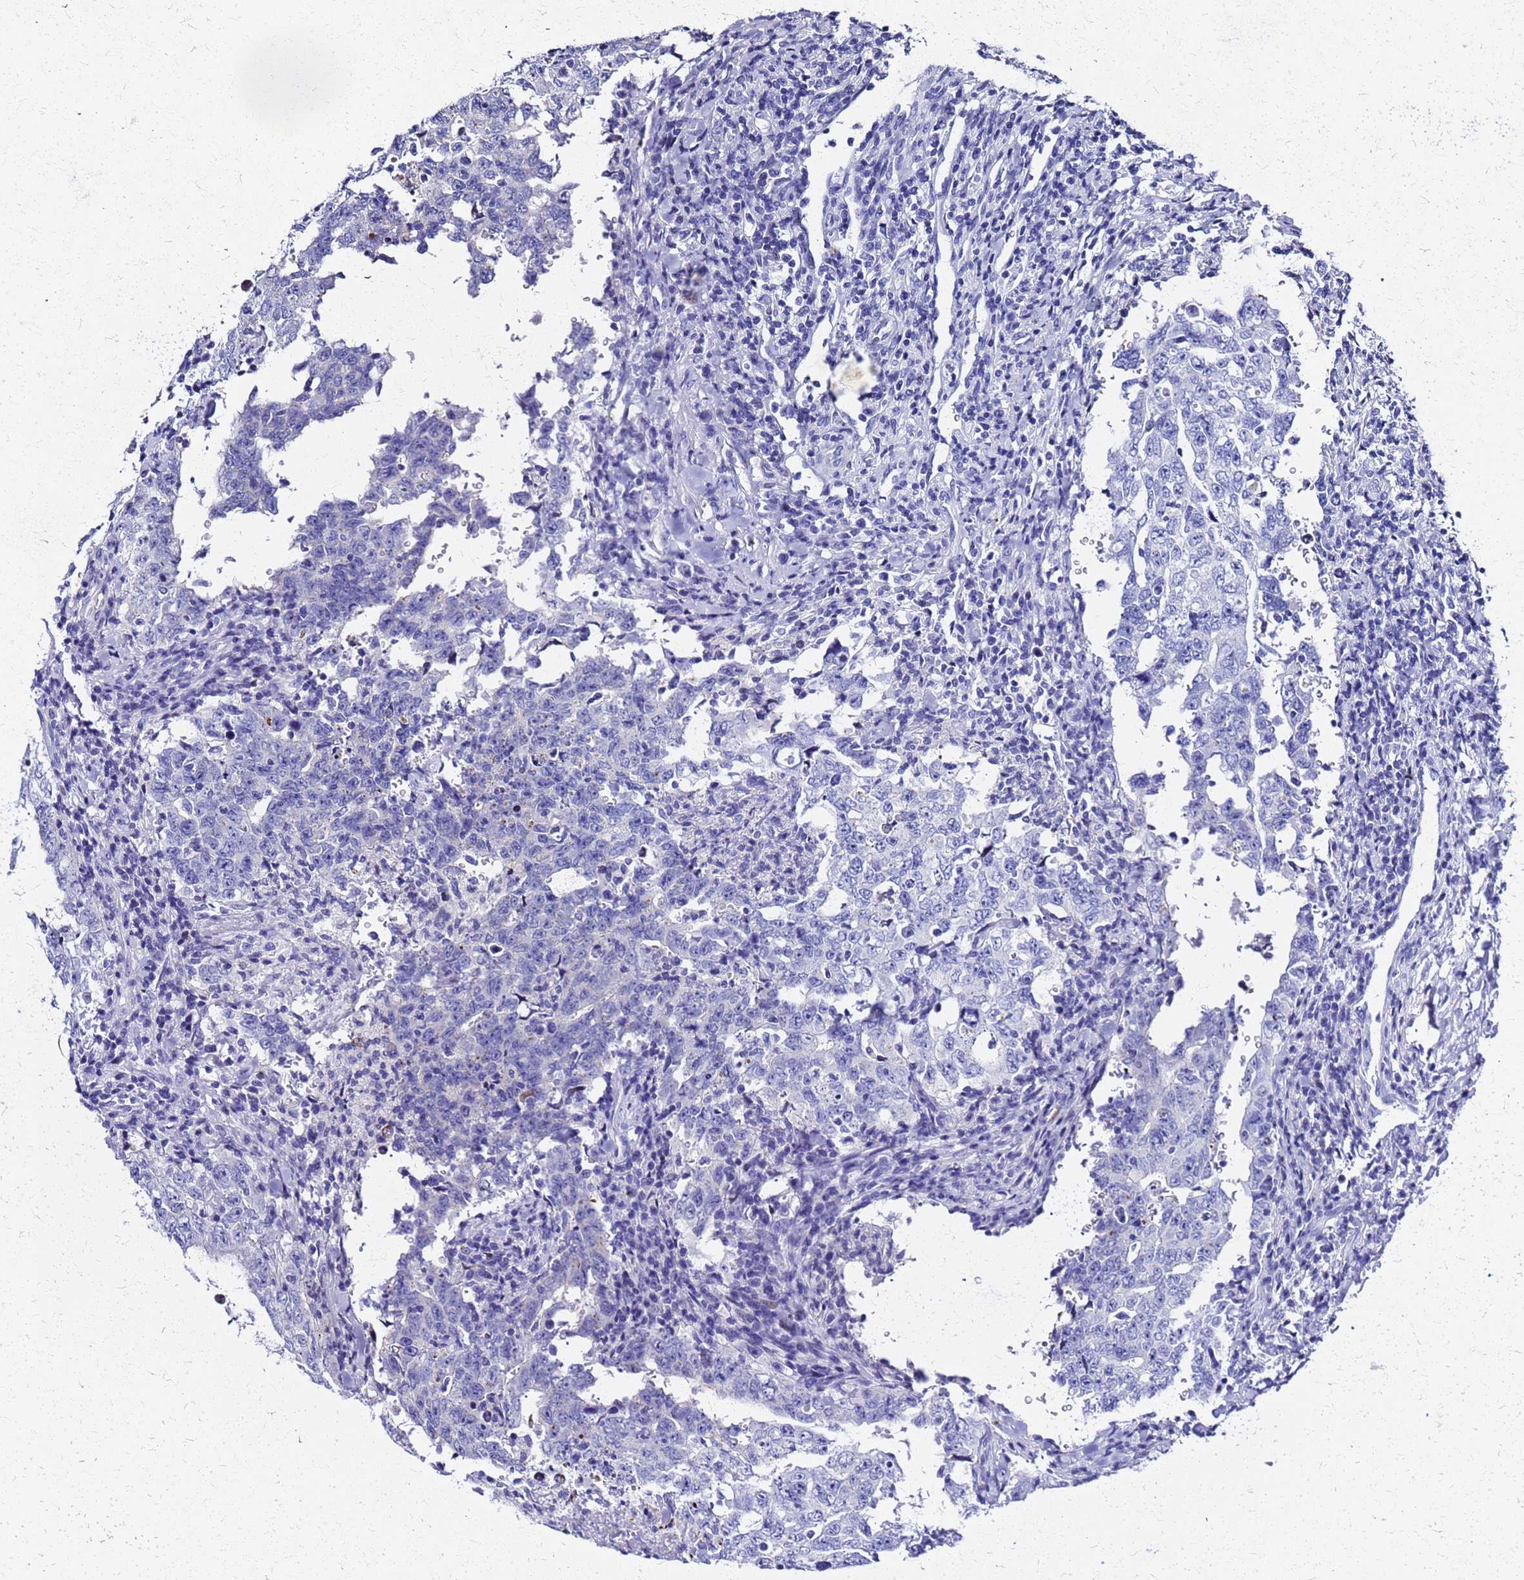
{"staining": {"intensity": "negative", "quantity": "none", "location": "none"}, "tissue": "testis cancer", "cell_type": "Tumor cells", "image_type": "cancer", "snomed": [{"axis": "morphology", "description": "Carcinoma, Embryonal, NOS"}, {"axis": "topography", "description": "Testis"}], "caption": "Histopathology image shows no significant protein expression in tumor cells of testis cancer. (DAB immunohistochemistry visualized using brightfield microscopy, high magnification).", "gene": "SMIM21", "patient": {"sex": "male", "age": 26}}